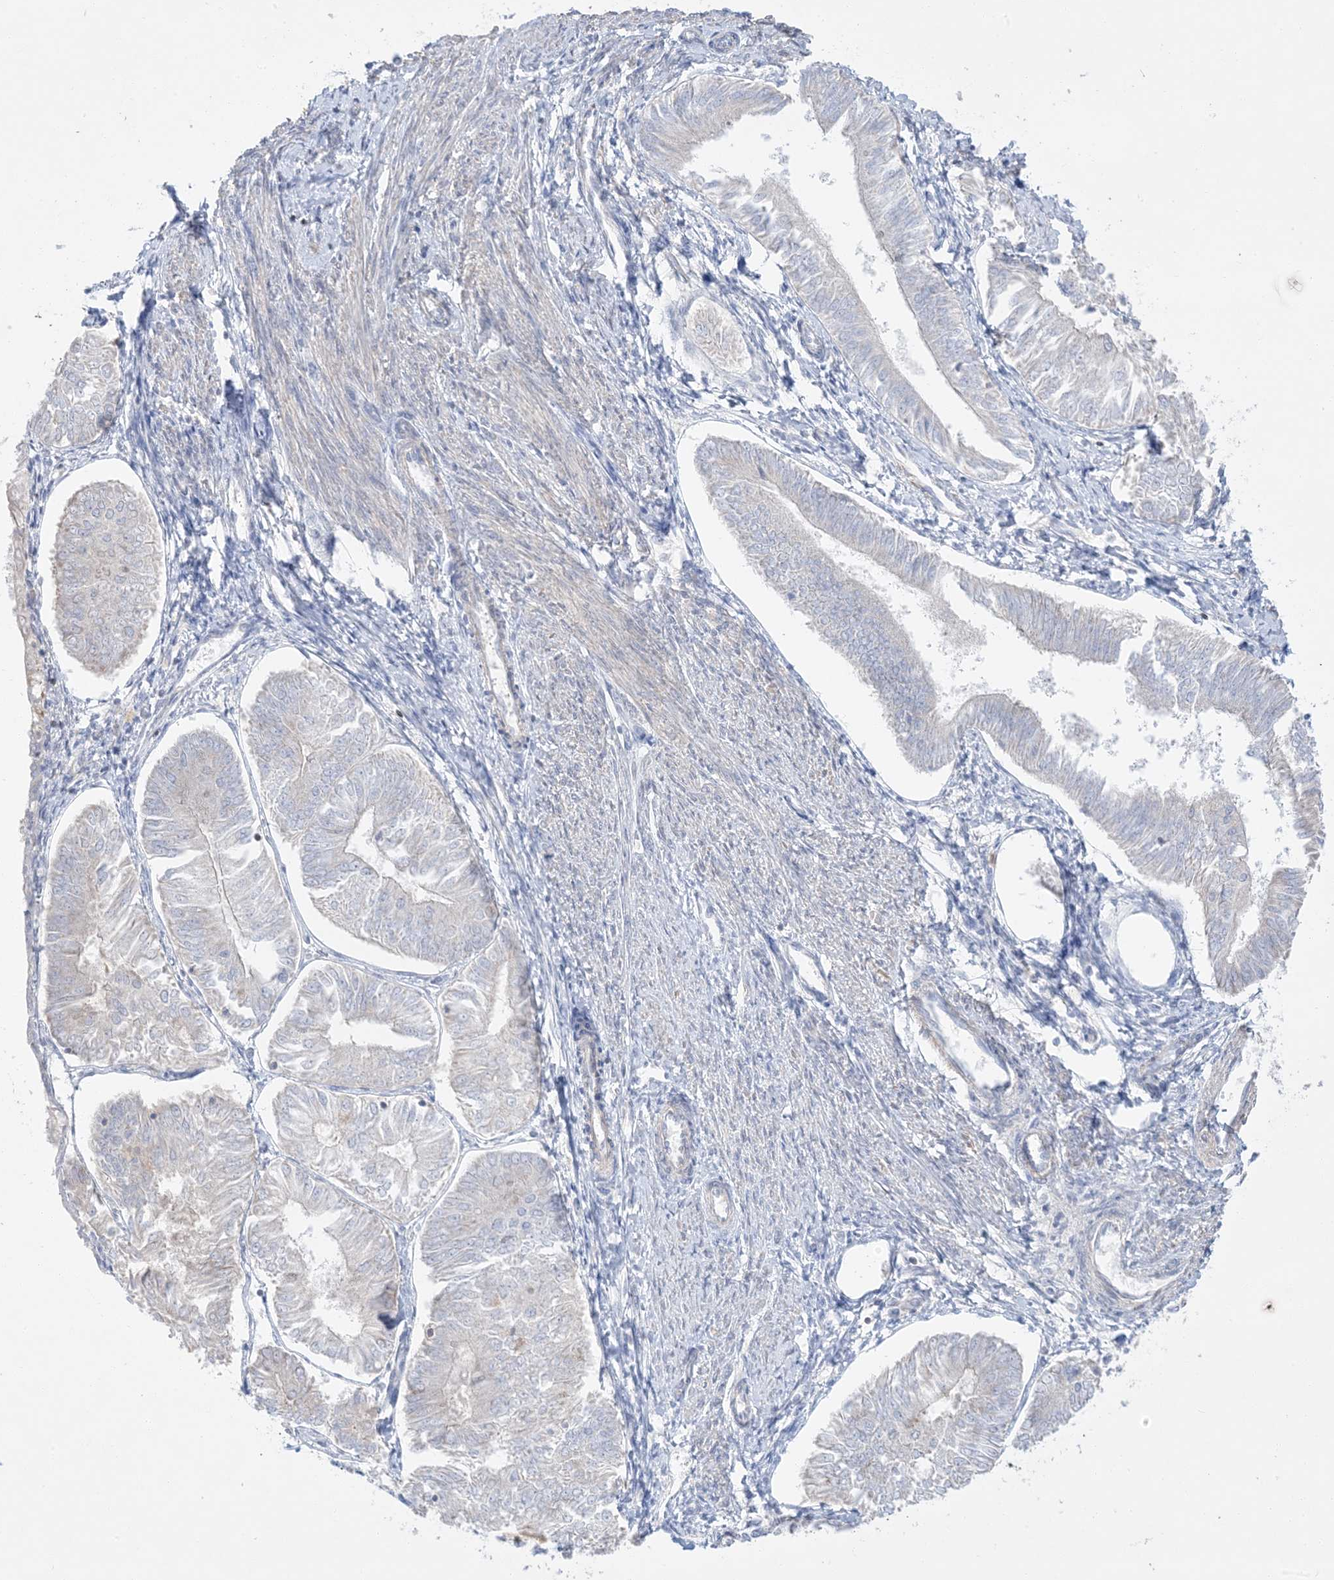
{"staining": {"intensity": "negative", "quantity": "none", "location": "none"}, "tissue": "endometrial cancer", "cell_type": "Tumor cells", "image_type": "cancer", "snomed": [{"axis": "morphology", "description": "Adenocarcinoma, NOS"}, {"axis": "topography", "description": "Endometrium"}], "caption": "This is a image of immunohistochemistry (IHC) staining of adenocarcinoma (endometrial), which shows no positivity in tumor cells.", "gene": "FAM184A", "patient": {"sex": "female", "age": 58}}